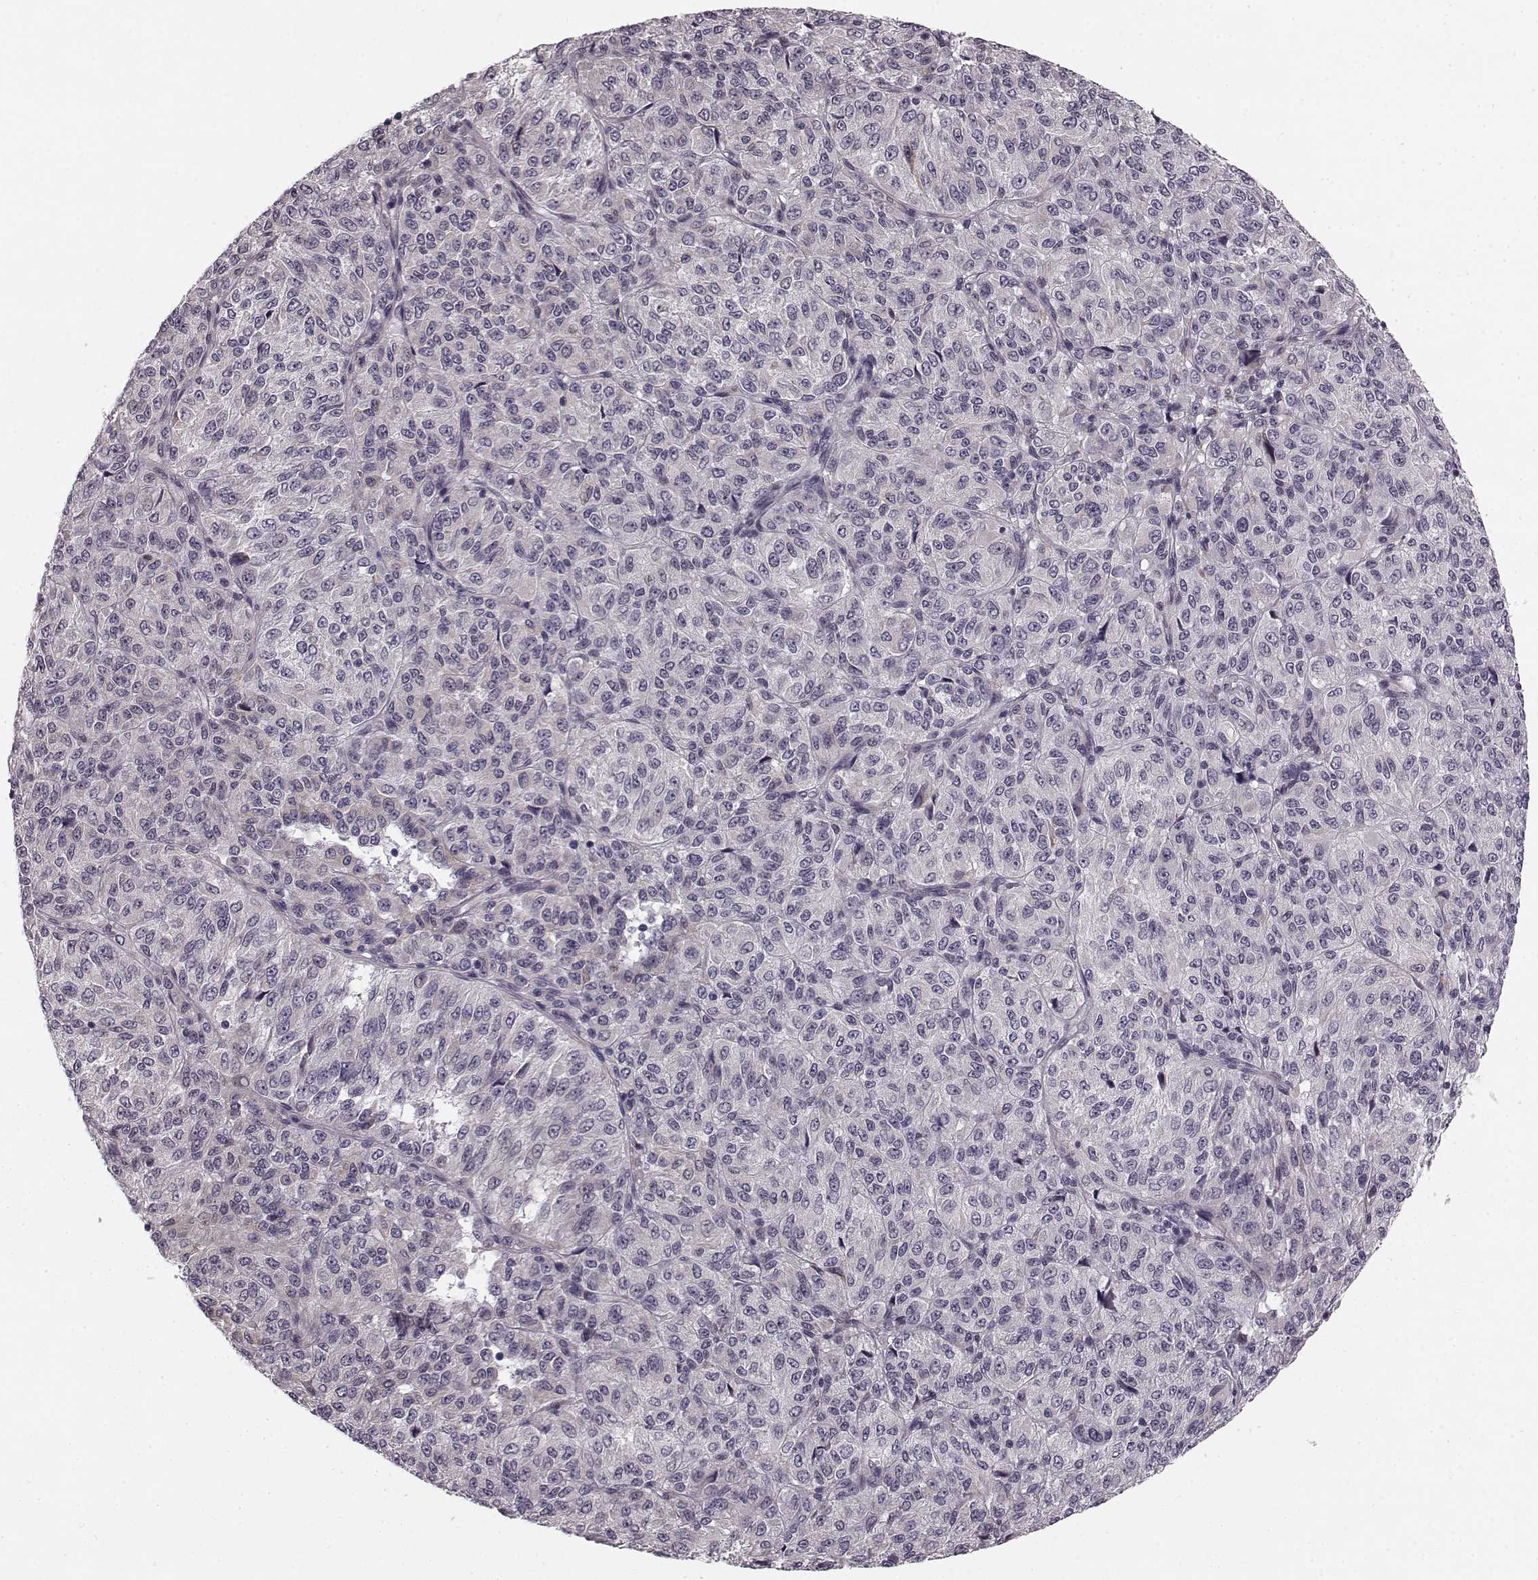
{"staining": {"intensity": "negative", "quantity": "none", "location": "none"}, "tissue": "melanoma", "cell_type": "Tumor cells", "image_type": "cancer", "snomed": [{"axis": "morphology", "description": "Malignant melanoma, Metastatic site"}, {"axis": "topography", "description": "Brain"}], "caption": "An image of malignant melanoma (metastatic site) stained for a protein shows no brown staining in tumor cells.", "gene": "FAM234B", "patient": {"sex": "female", "age": 56}}